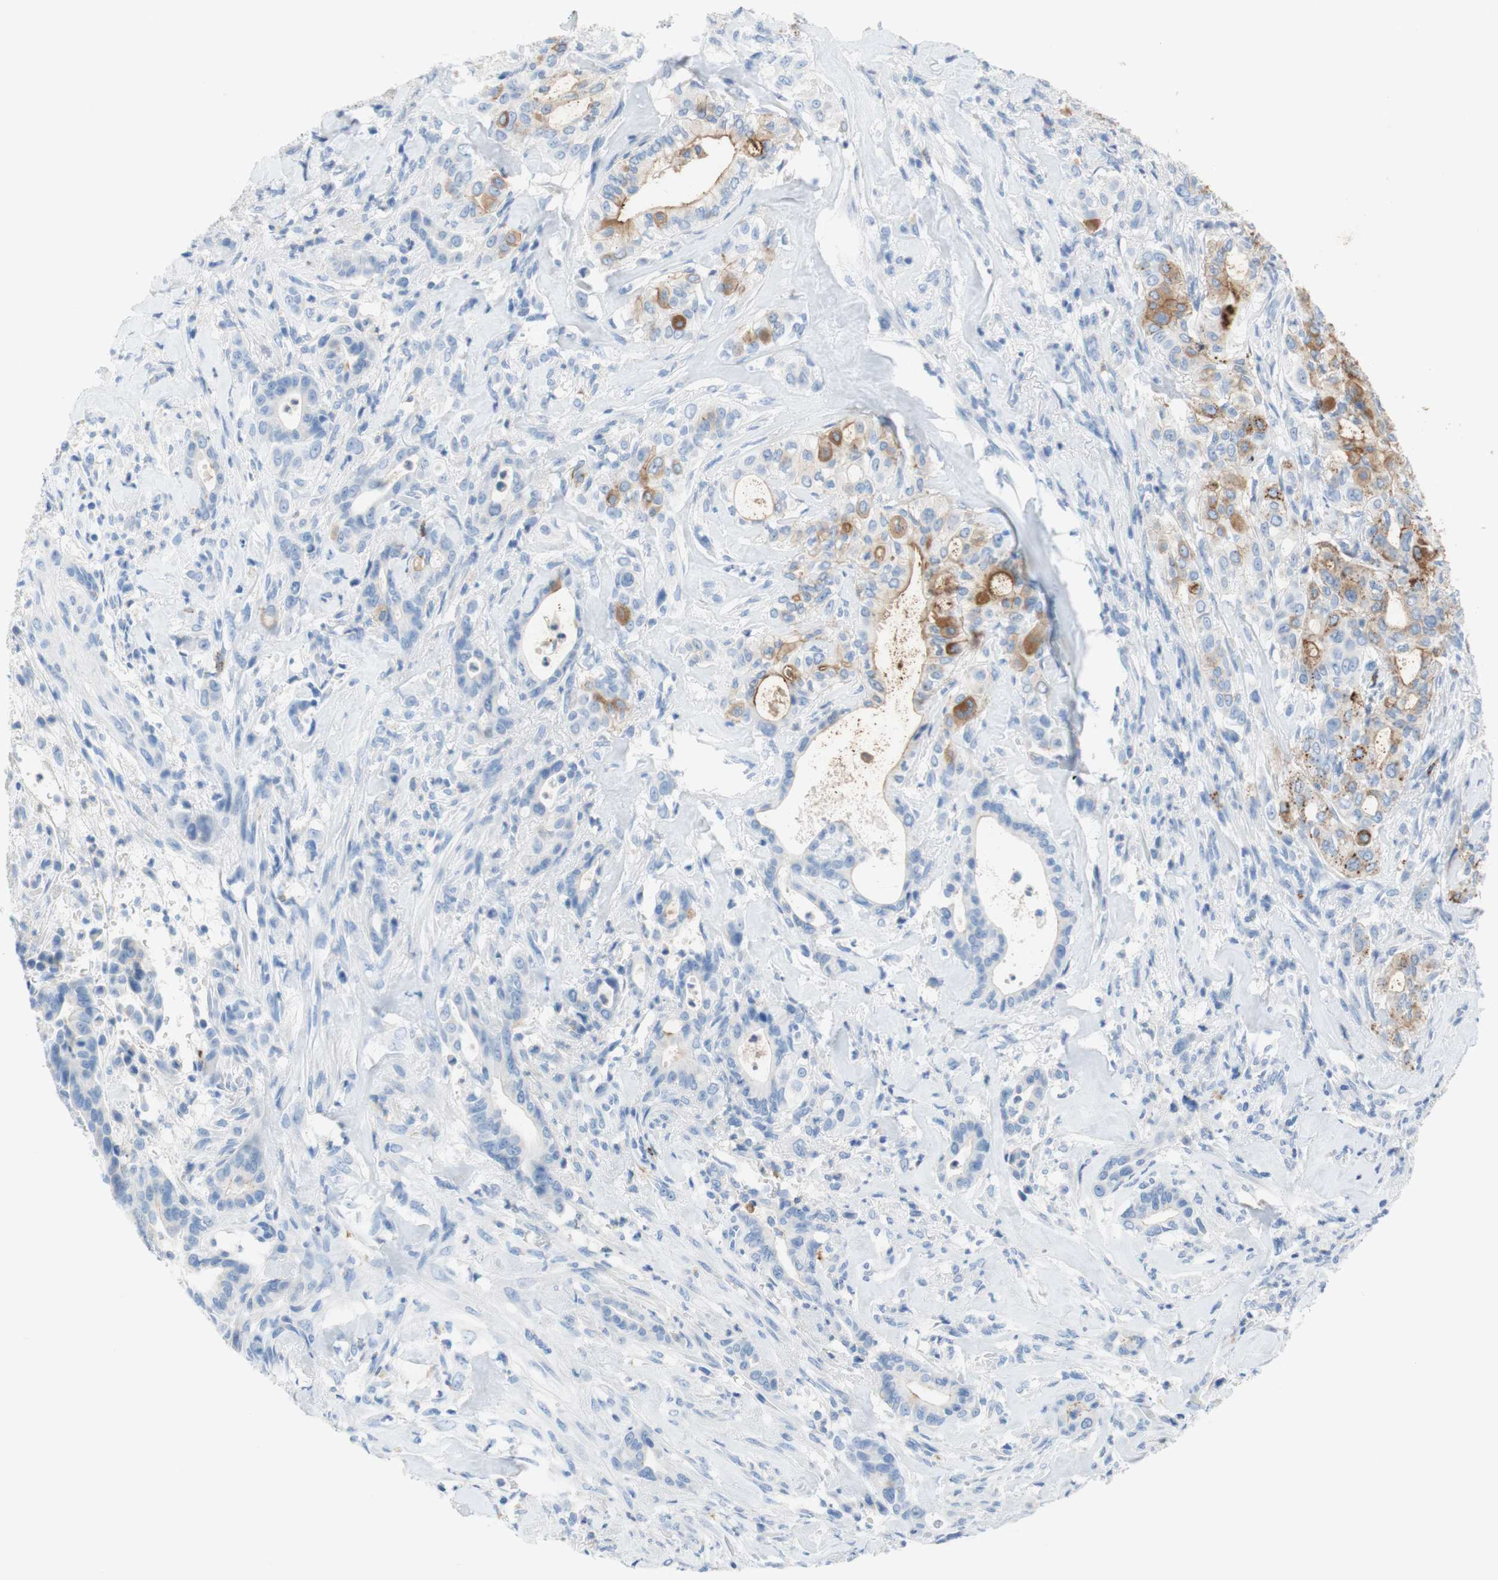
{"staining": {"intensity": "weak", "quantity": "<25%", "location": "cytoplasmic/membranous"}, "tissue": "liver cancer", "cell_type": "Tumor cells", "image_type": "cancer", "snomed": [{"axis": "morphology", "description": "Cholangiocarcinoma"}, {"axis": "topography", "description": "Liver"}], "caption": "This is a photomicrograph of IHC staining of liver cancer, which shows no positivity in tumor cells. The staining was performed using DAB to visualize the protein expression in brown, while the nuclei were stained in blue with hematoxylin (Magnification: 20x).", "gene": "CEACAM1", "patient": {"sex": "female", "age": 67}}